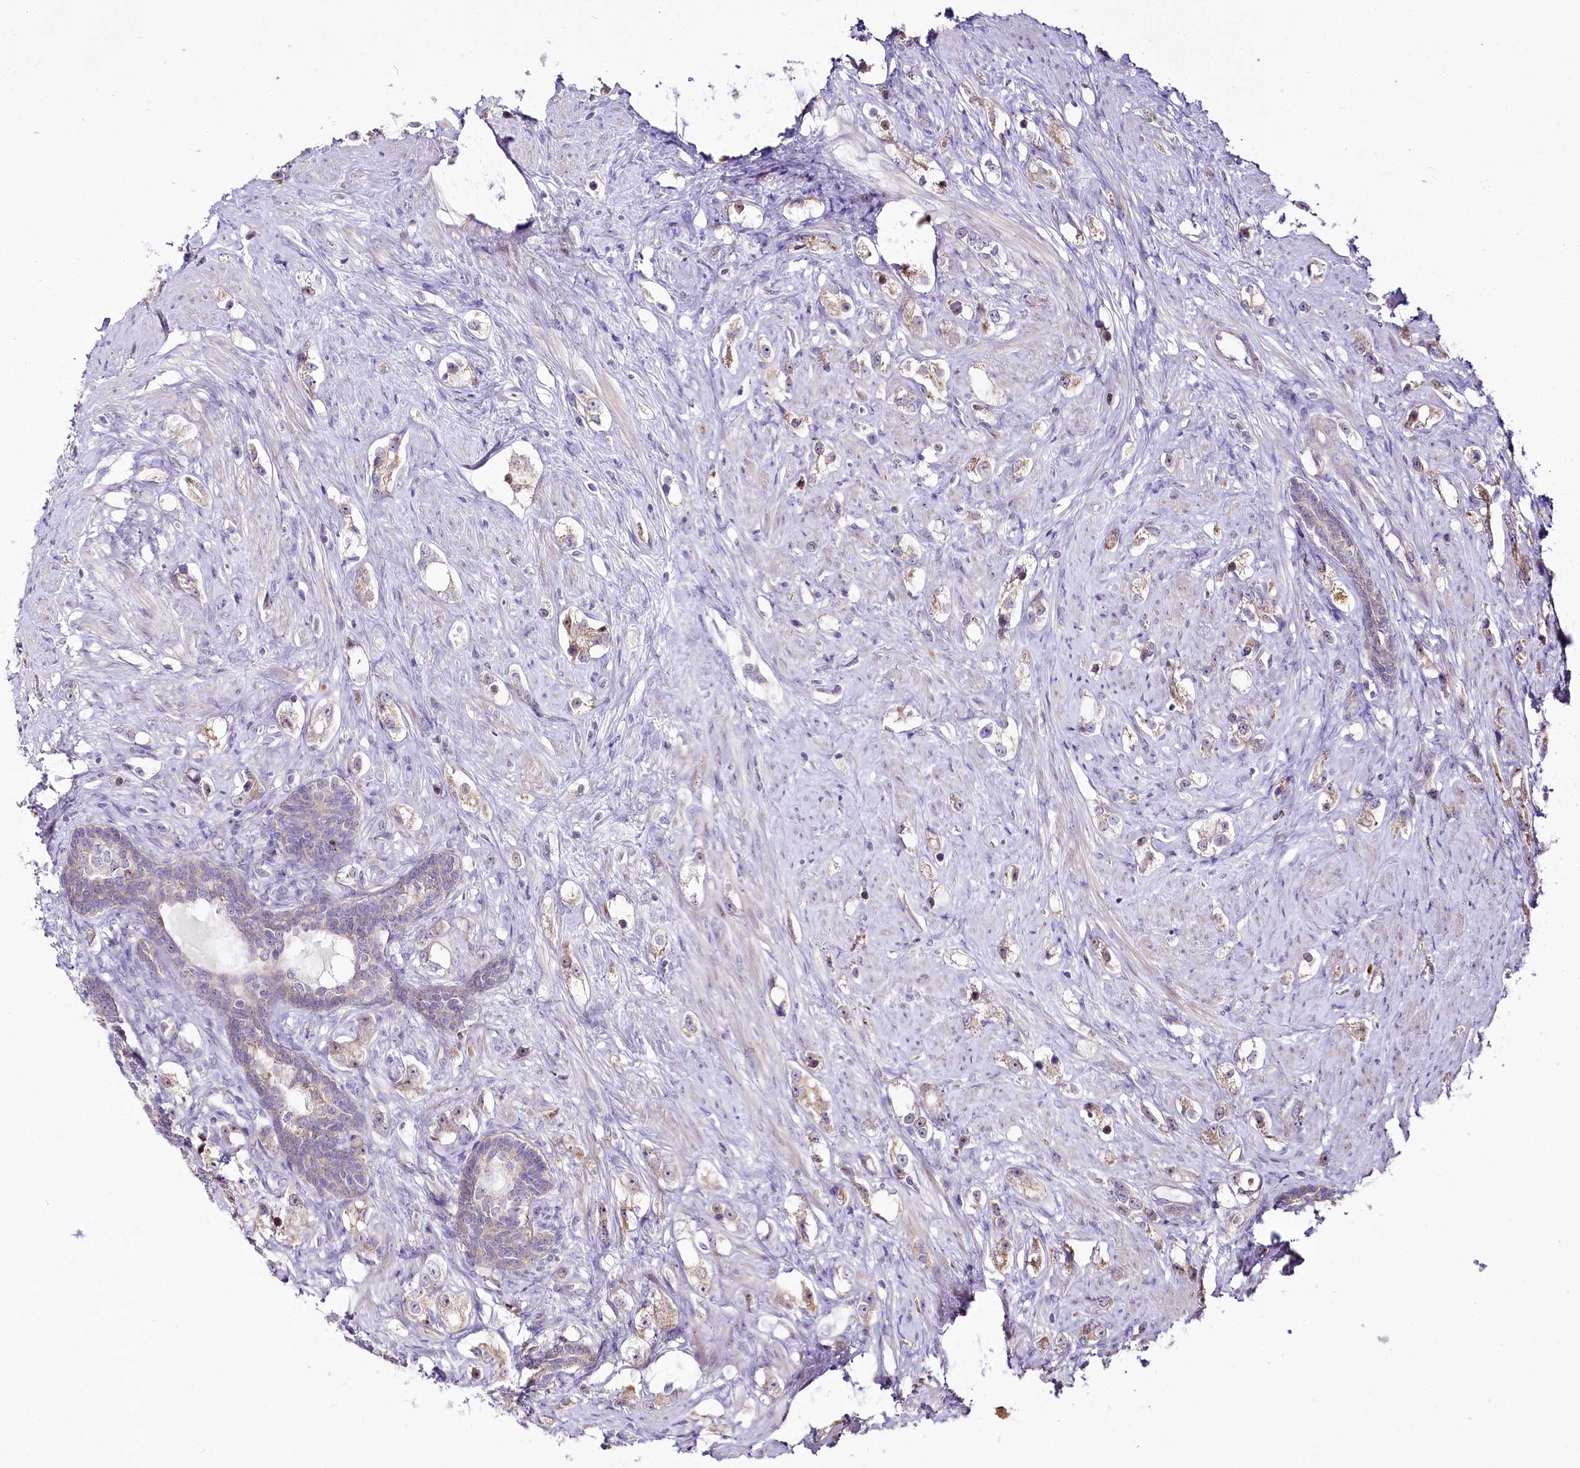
{"staining": {"intensity": "moderate", "quantity": "25%-75%", "location": "cytoplasmic/membranous"}, "tissue": "prostate cancer", "cell_type": "Tumor cells", "image_type": "cancer", "snomed": [{"axis": "morphology", "description": "Adenocarcinoma, High grade"}, {"axis": "topography", "description": "Prostate"}], "caption": "Immunohistochemistry (DAB) staining of adenocarcinoma (high-grade) (prostate) shows moderate cytoplasmic/membranous protein staining in about 25%-75% of tumor cells.", "gene": "ZNF226", "patient": {"sex": "male", "age": 63}}